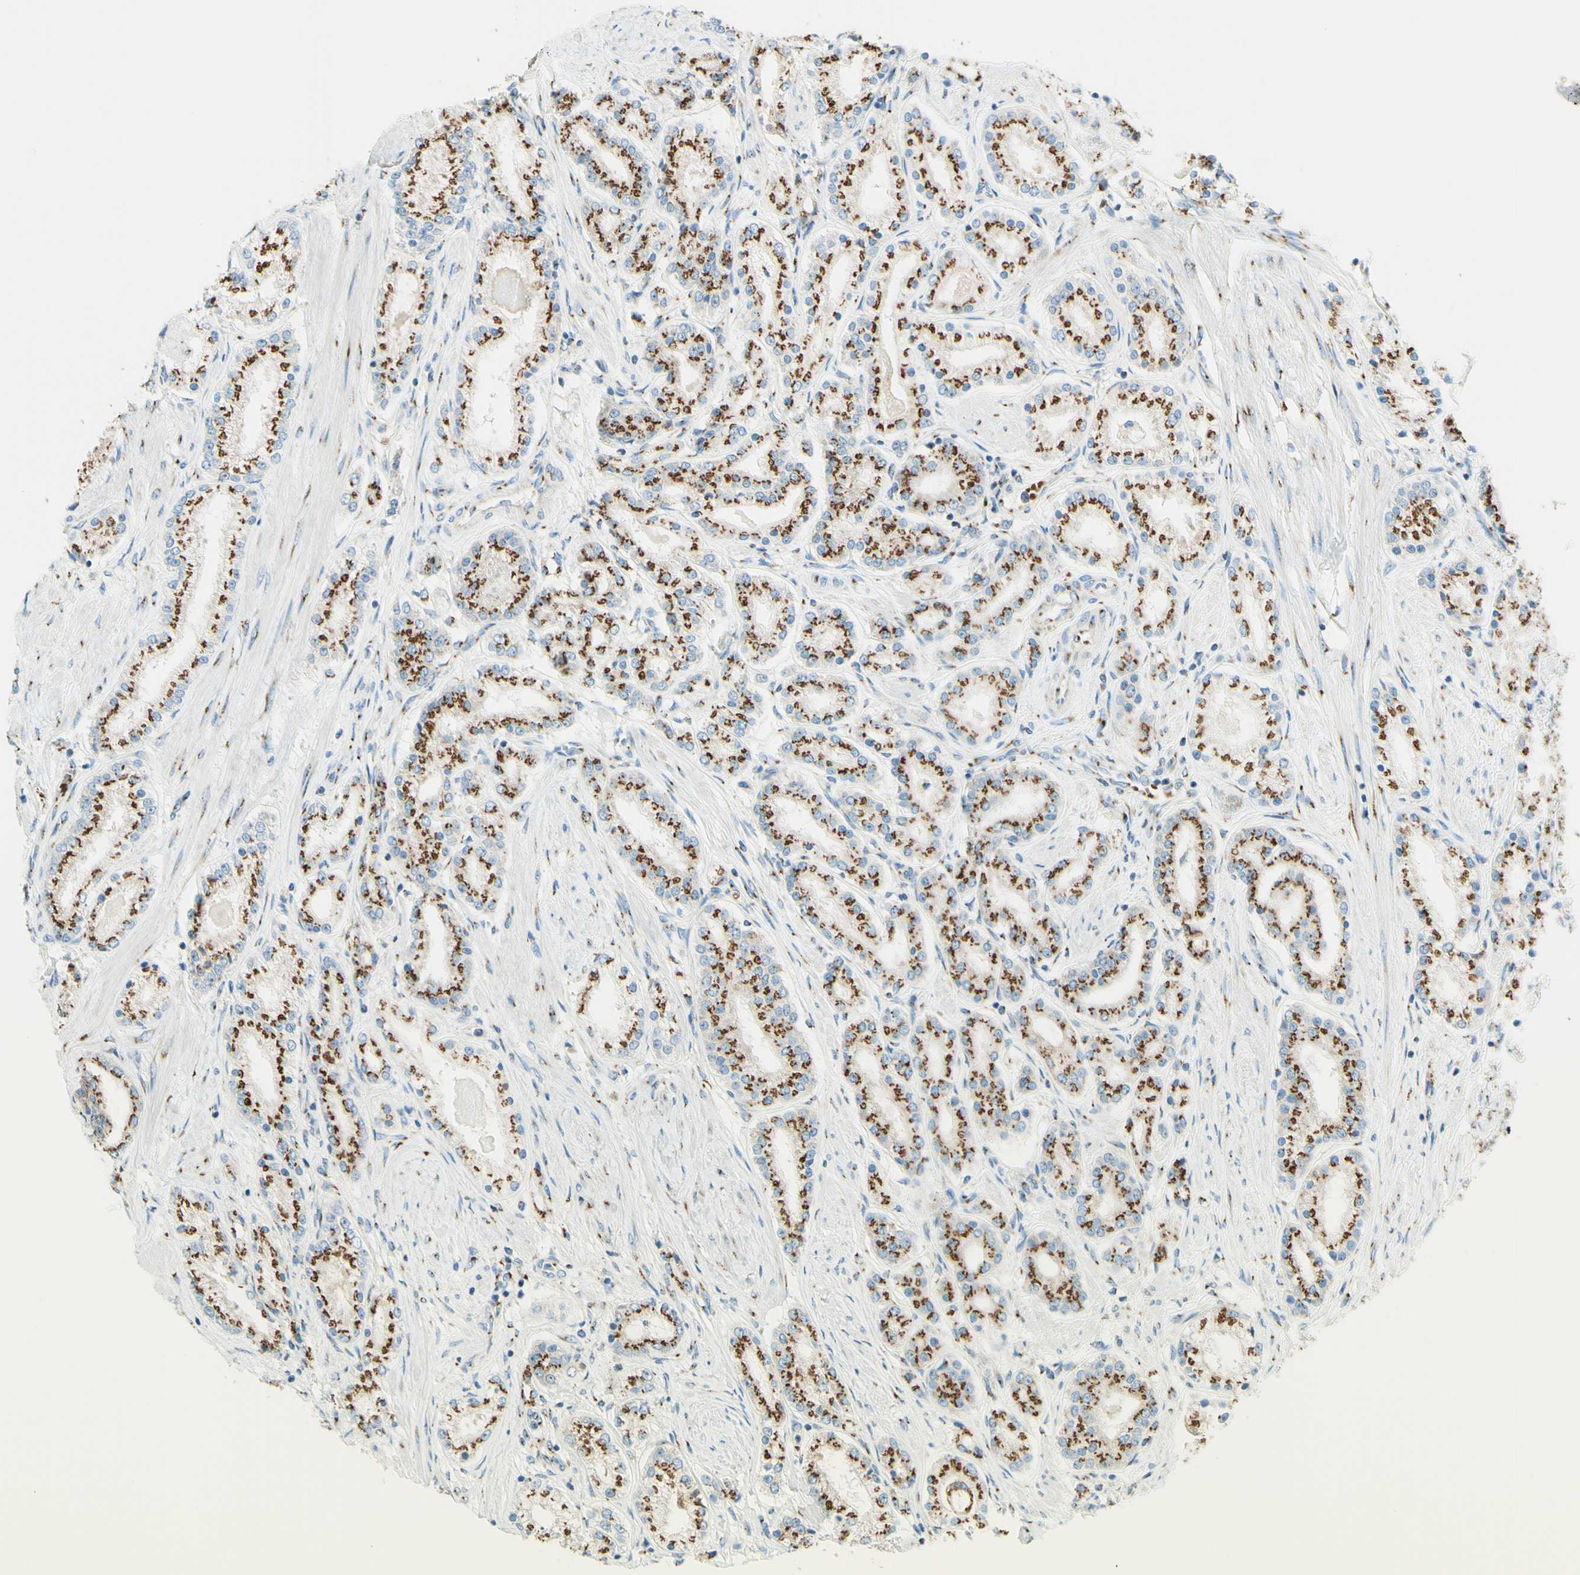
{"staining": {"intensity": "strong", "quantity": ">75%", "location": "cytoplasmic/membranous"}, "tissue": "prostate cancer", "cell_type": "Tumor cells", "image_type": "cancer", "snomed": [{"axis": "morphology", "description": "Adenocarcinoma, Low grade"}, {"axis": "topography", "description": "Prostate"}], "caption": "There is high levels of strong cytoplasmic/membranous staining in tumor cells of prostate low-grade adenocarcinoma, as demonstrated by immunohistochemical staining (brown color).", "gene": "GOLGB1", "patient": {"sex": "male", "age": 63}}